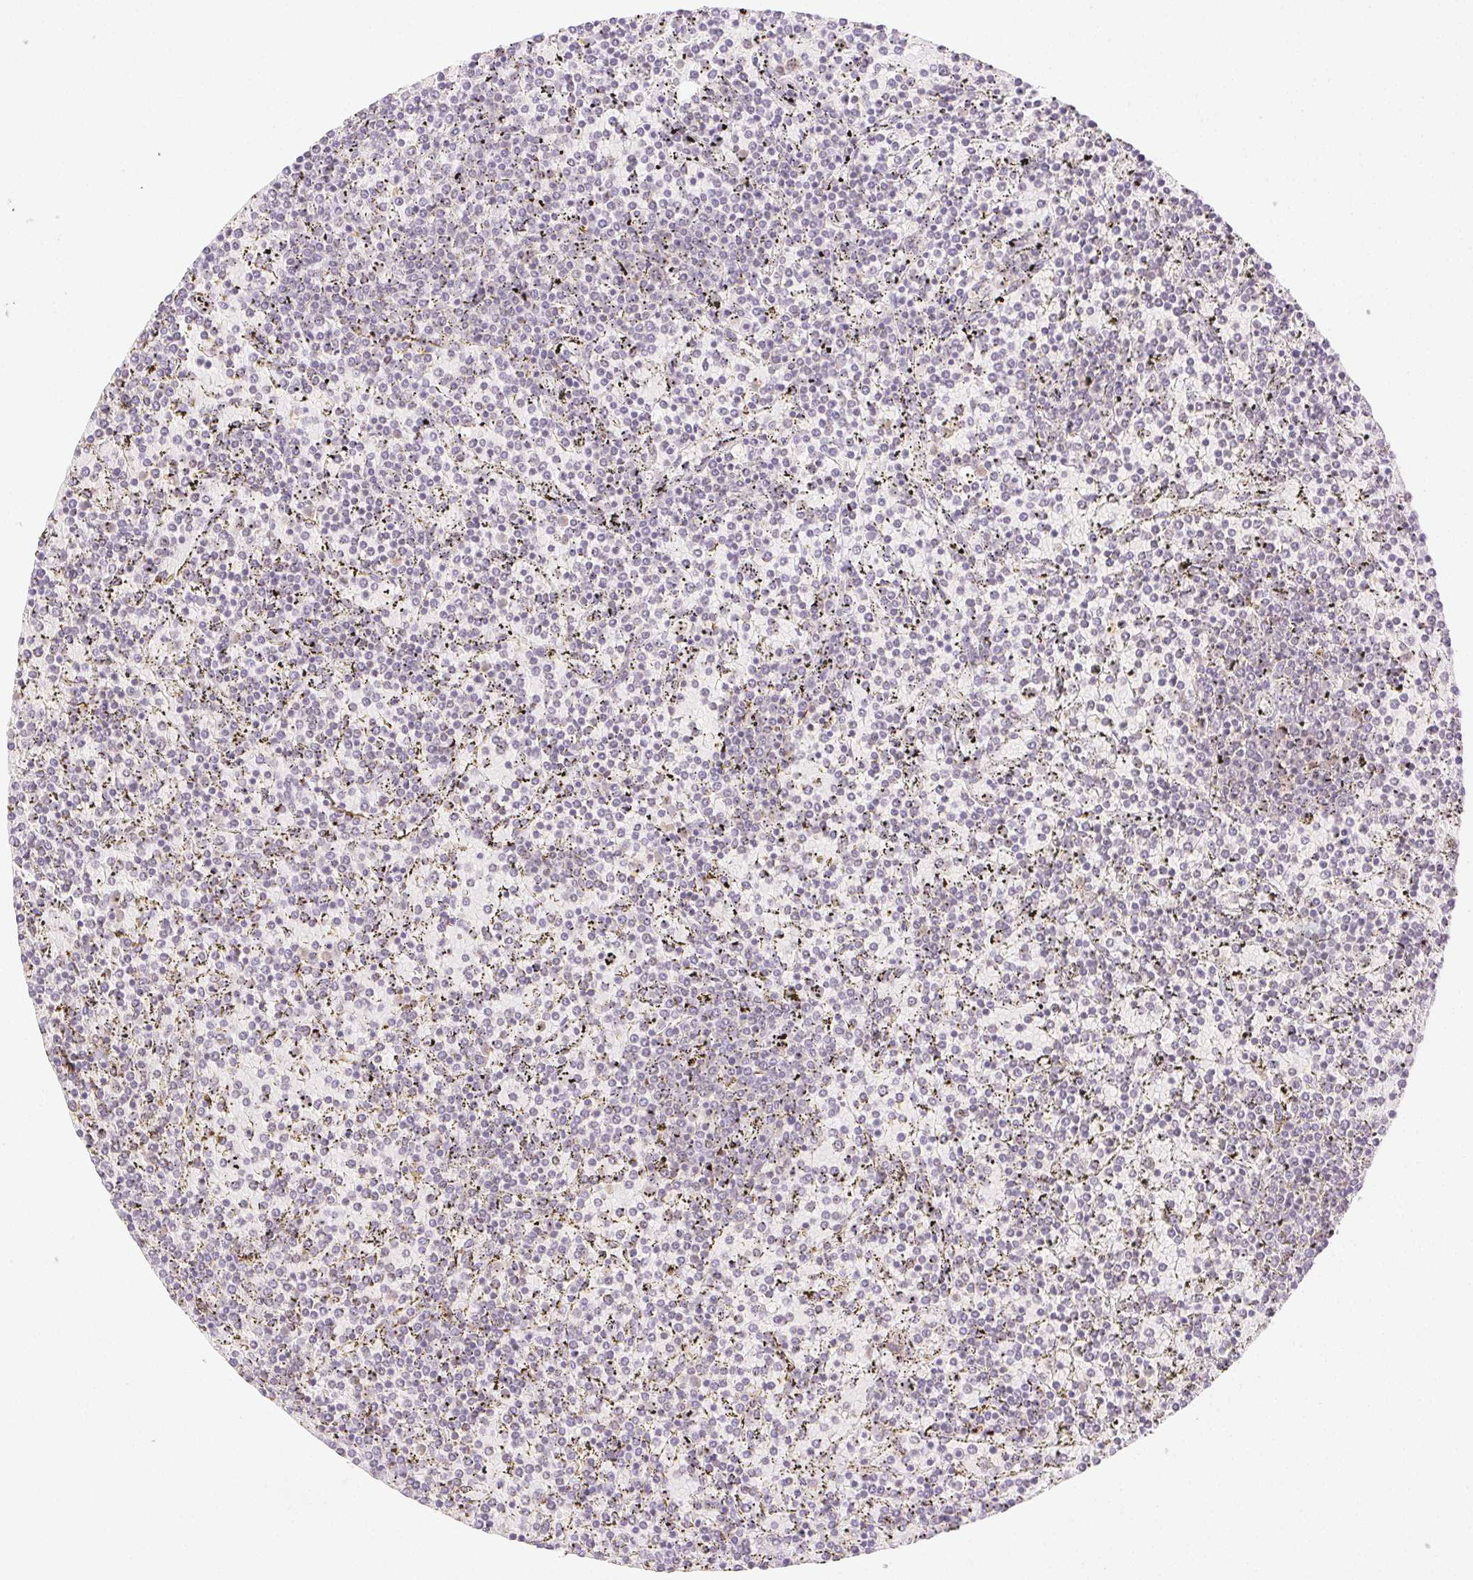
{"staining": {"intensity": "negative", "quantity": "none", "location": "none"}, "tissue": "lymphoma", "cell_type": "Tumor cells", "image_type": "cancer", "snomed": [{"axis": "morphology", "description": "Malignant lymphoma, non-Hodgkin's type, Low grade"}, {"axis": "topography", "description": "Spleen"}], "caption": "Human malignant lymphoma, non-Hodgkin's type (low-grade) stained for a protein using IHC exhibits no positivity in tumor cells.", "gene": "H2AZ2", "patient": {"sex": "female", "age": 77}}